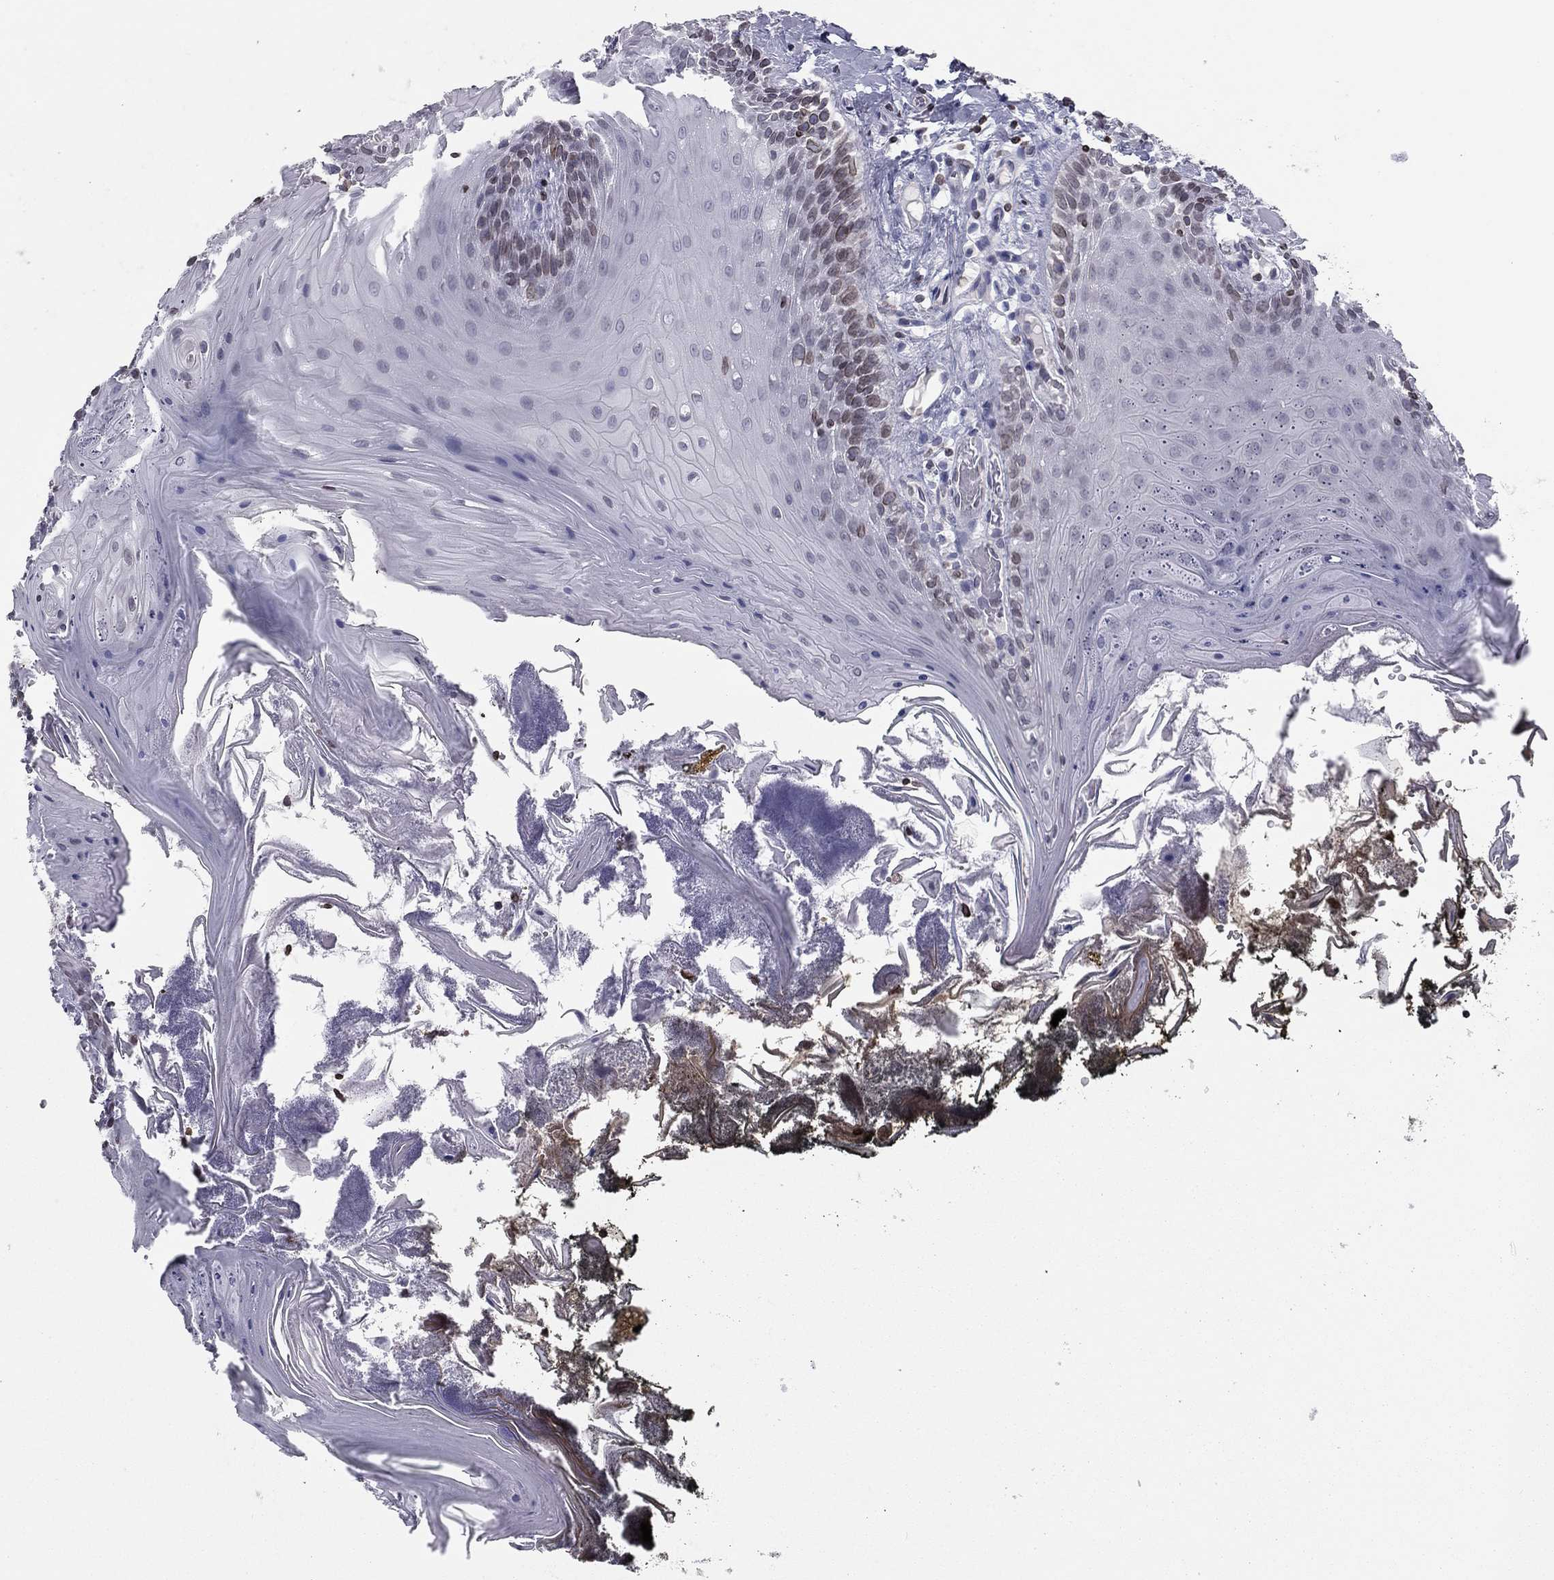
{"staining": {"intensity": "moderate", "quantity": "<25%", "location": "cytoplasmic/membranous,nuclear"}, "tissue": "oral mucosa", "cell_type": "Squamous epithelial cells", "image_type": "normal", "snomed": [{"axis": "morphology", "description": "Normal tissue, NOS"}, {"axis": "topography", "description": "Oral tissue"}], "caption": "This is a photomicrograph of immunohistochemistry staining of unremarkable oral mucosa, which shows moderate staining in the cytoplasmic/membranous,nuclear of squamous epithelial cells.", "gene": "ESPL1", "patient": {"sex": "male", "age": 9}}